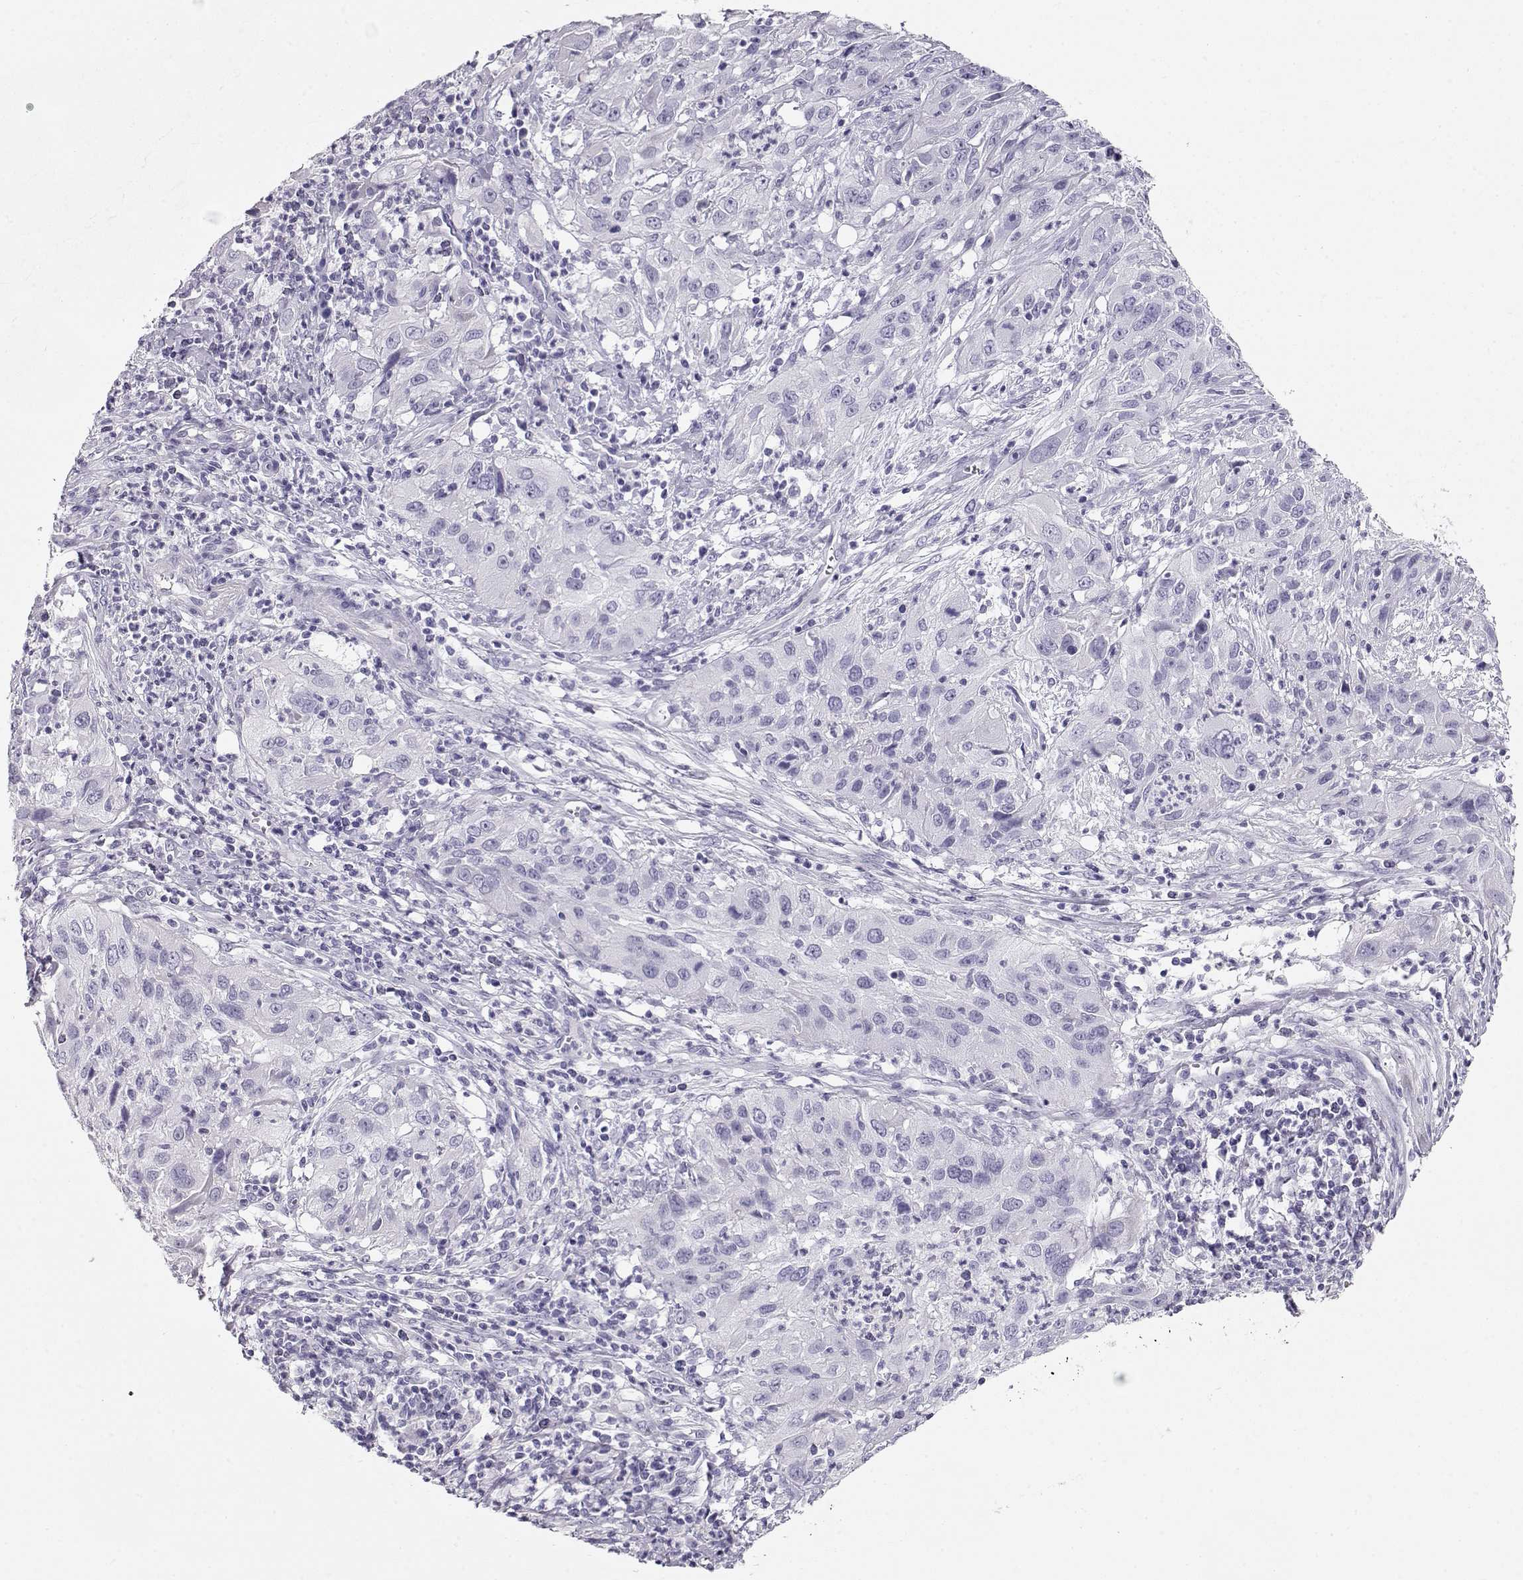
{"staining": {"intensity": "negative", "quantity": "none", "location": "none"}, "tissue": "cervical cancer", "cell_type": "Tumor cells", "image_type": "cancer", "snomed": [{"axis": "morphology", "description": "Squamous cell carcinoma, NOS"}, {"axis": "topography", "description": "Cervix"}], "caption": "Histopathology image shows no protein positivity in tumor cells of cervical cancer (squamous cell carcinoma) tissue.", "gene": "ACTN2", "patient": {"sex": "female", "age": 32}}